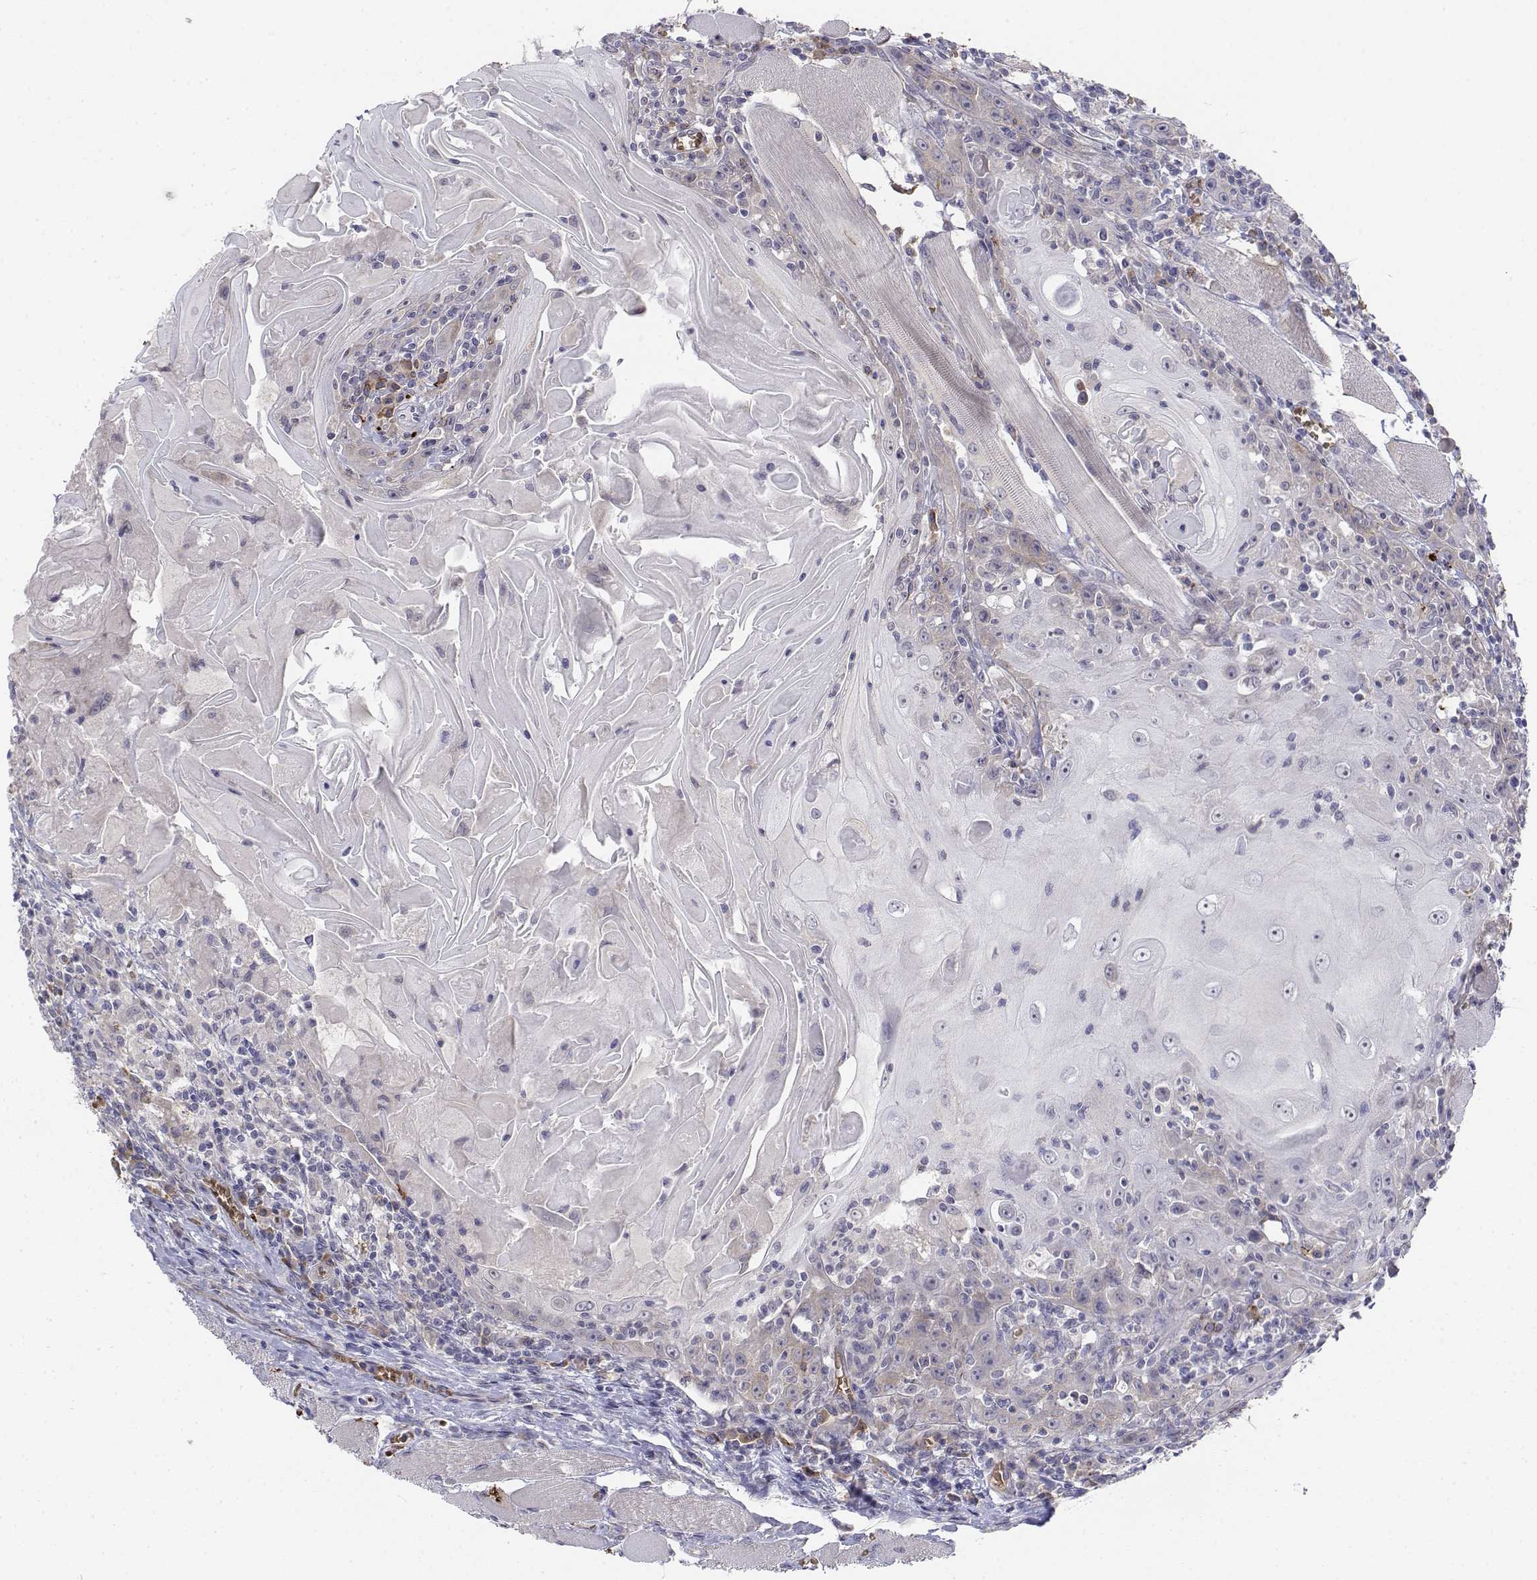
{"staining": {"intensity": "negative", "quantity": "none", "location": "none"}, "tissue": "head and neck cancer", "cell_type": "Tumor cells", "image_type": "cancer", "snomed": [{"axis": "morphology", "description": "Squamous cell carcinoma, NOS"}, {"axis": "topography", "description": "Head-Neck"}], "caption": "There is no significant expression in tumor cells of head and neck squamous cell carcinoma.", "gene": "CADM1", "patient": {"sex": "male", "age": 52}}